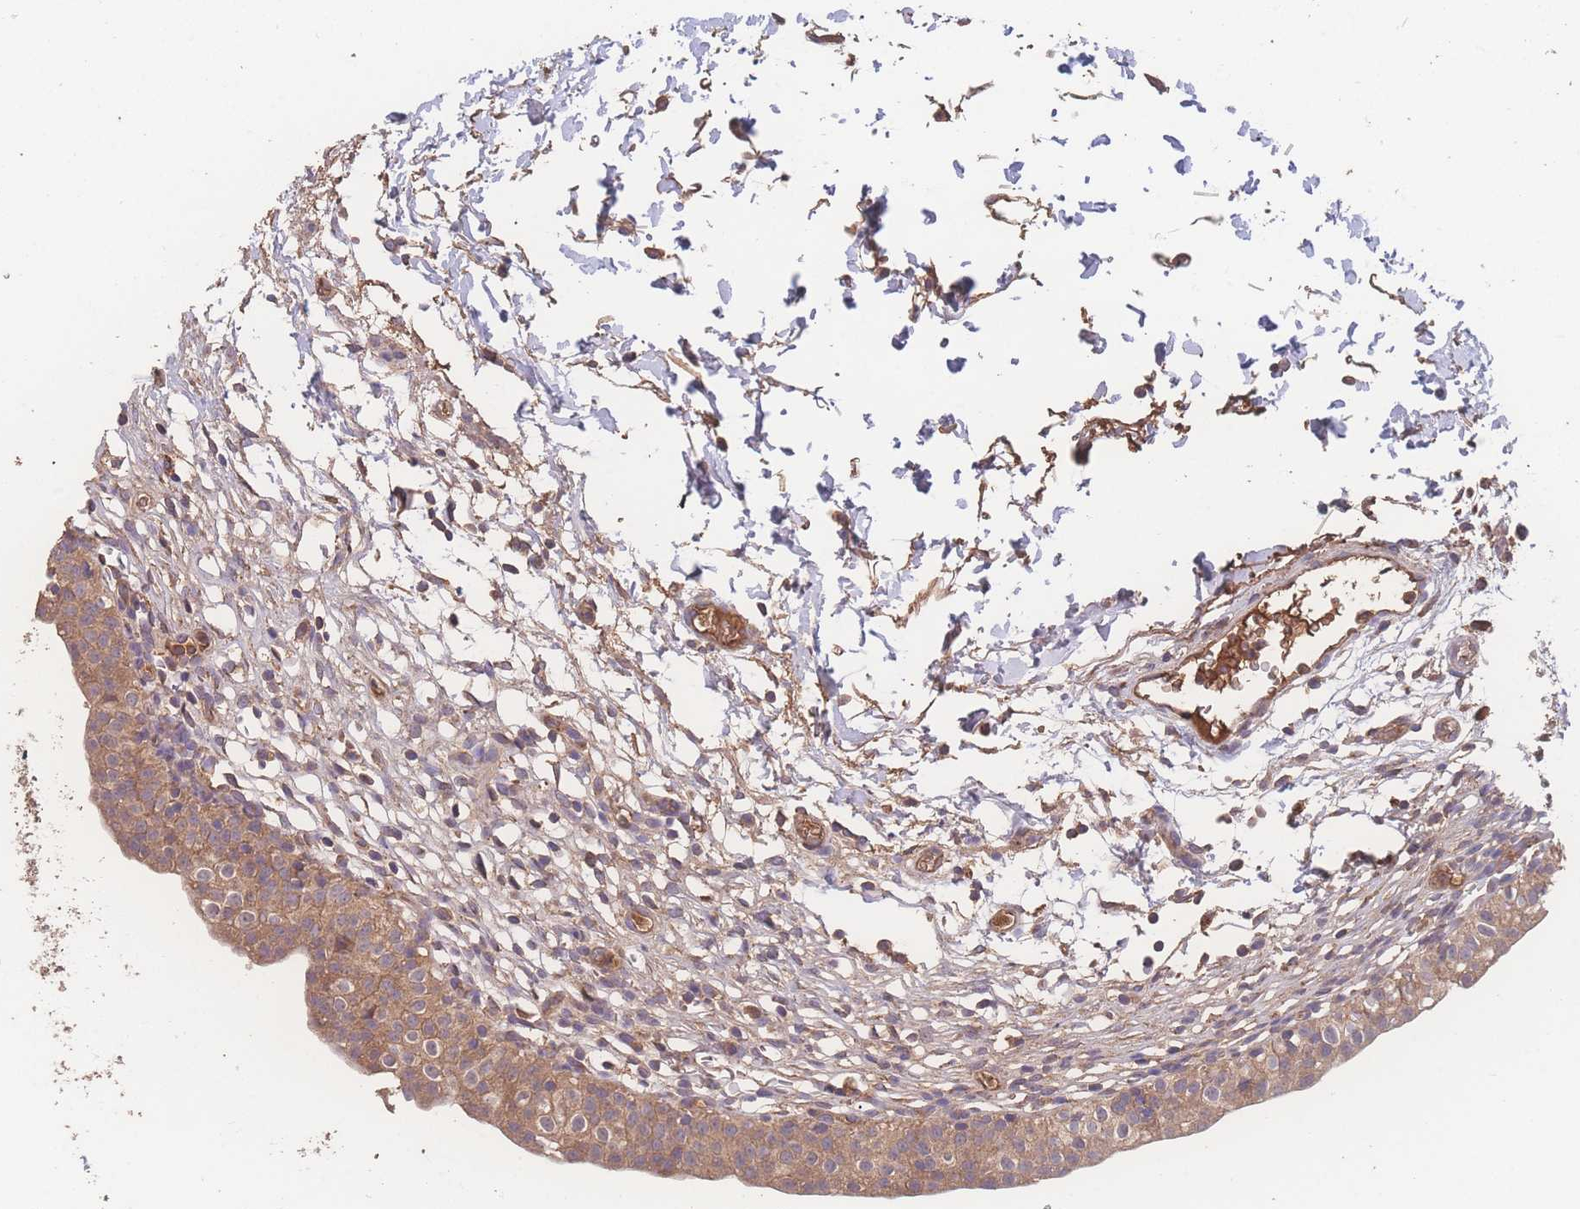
{"staining": {"intensity": "moderate", "quantity": ">75%", "location": "cytoplasmic/membranous"}, "tissue": "urinary bladder", "cell_type": "Urothelial cells", "image_type": "normal", "snomed": [{"axis": "morphology", "description": "Normal tissue, NOS"}, {"axis": "topography", "description": "Urinary bladder"}, {"axis": "topography", "description": "Peripheral nerve tissue"}], "caption": "Immunohistochemistry of normal urinary bladder displays medium levels of moderate cytoplasmic/membranous staining in about >75% of urothelial cells. (DAB IHC with brightfield microscopy, high magnification).", "gene": "ATXN10", "patient": {"sex": "male", "age": 55}}